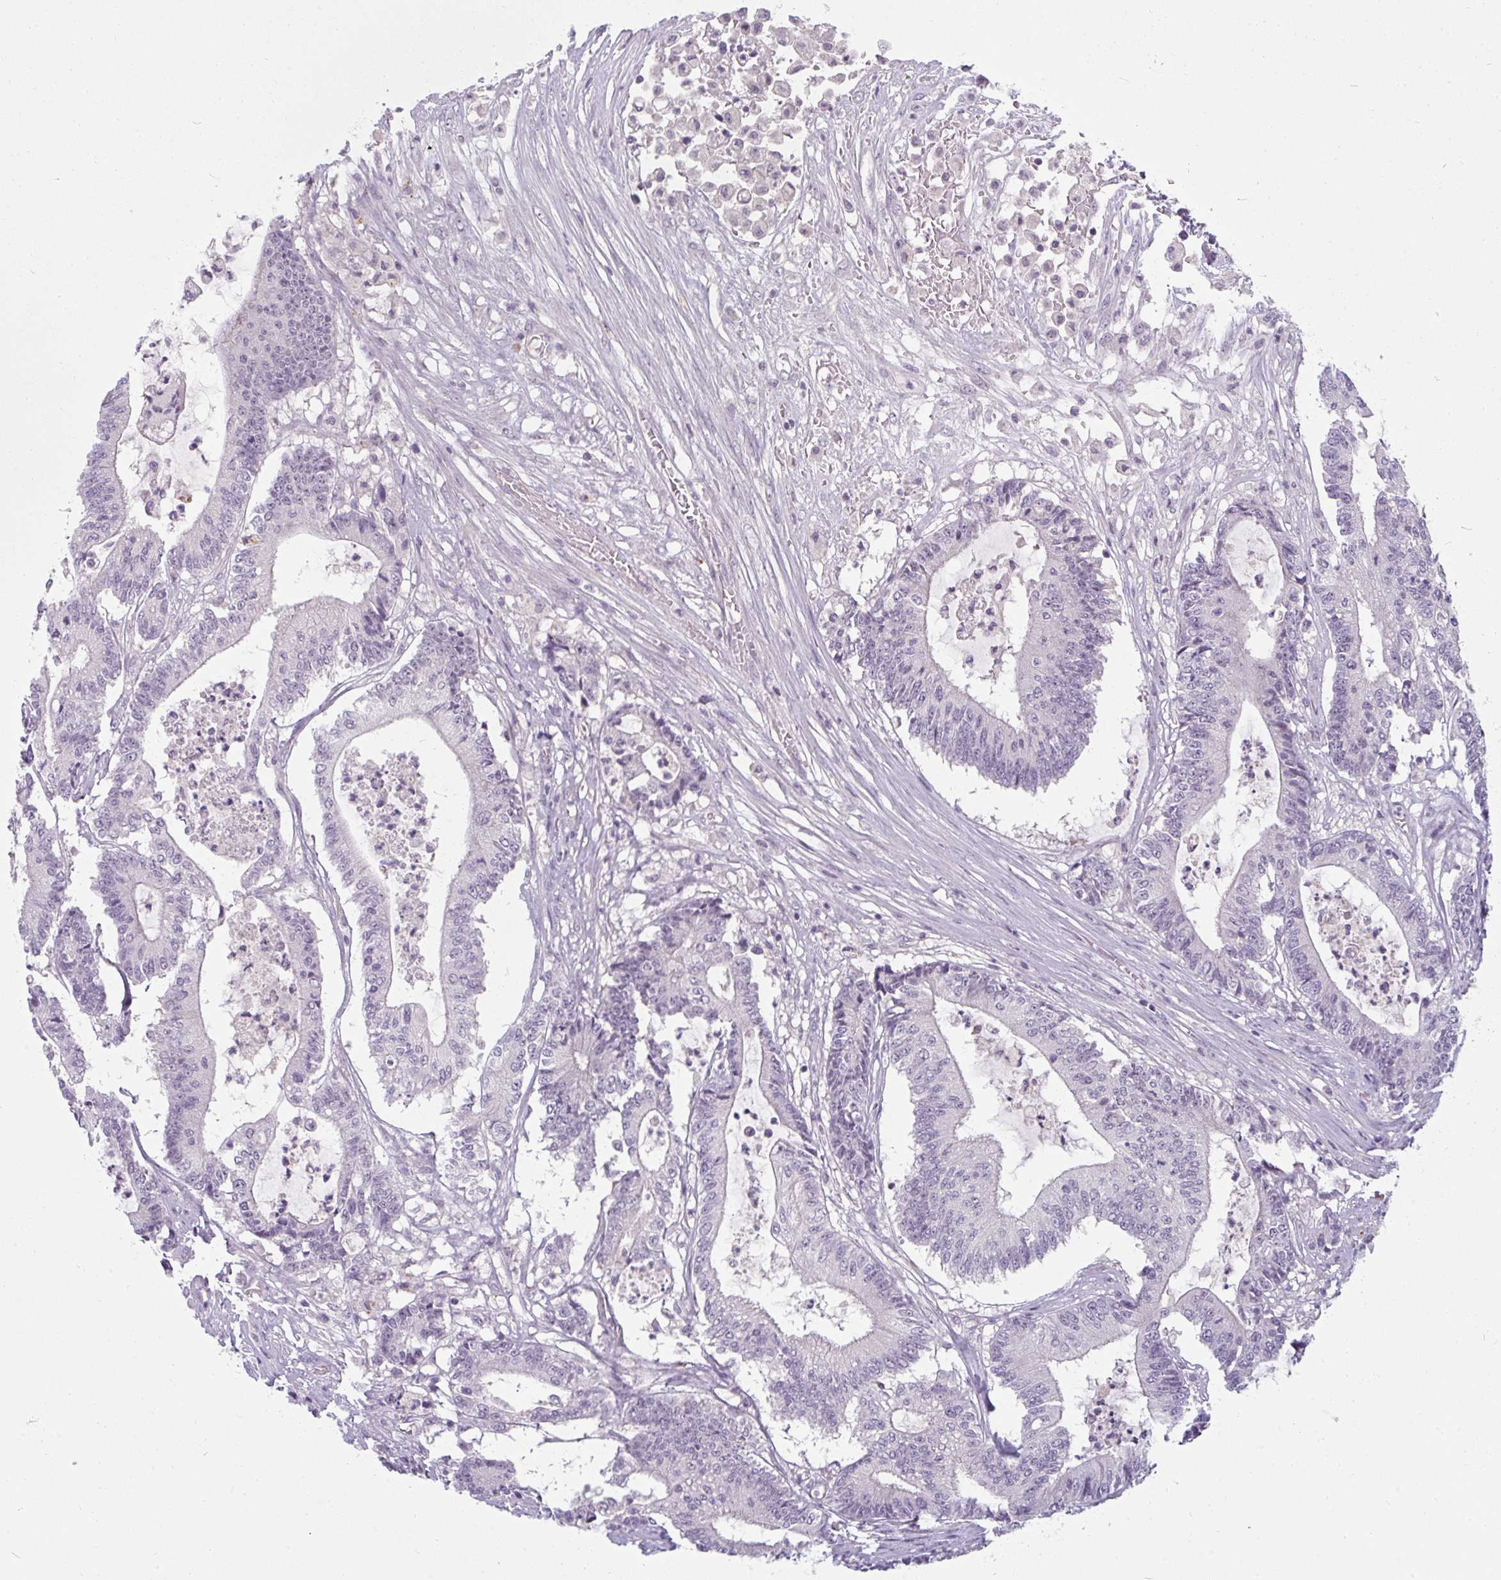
{"staining": {"intensity": "negative", "quantity": "none", "location": "none"}, "tissue": "colorectal cancer", "cell_type": "Tumor cells", "image_type": "cancer", "snomed": [{"axis": "morphology", "description": "Adenocarcinoma, NOS"}, {"axis": "topography", "description": "Colon"}], "caption": "A high-resolution micrograph shows immunohistochemistry staining of adenocarcinoma (colorectal), which reveals no significant positivity in tumor cells. The staining is performed using DAB brown chromogen with nuclei counter-stained in using hematoxylin.", "gene": "PPFIA4", "patient": {"sex": "female", "age": 84}}